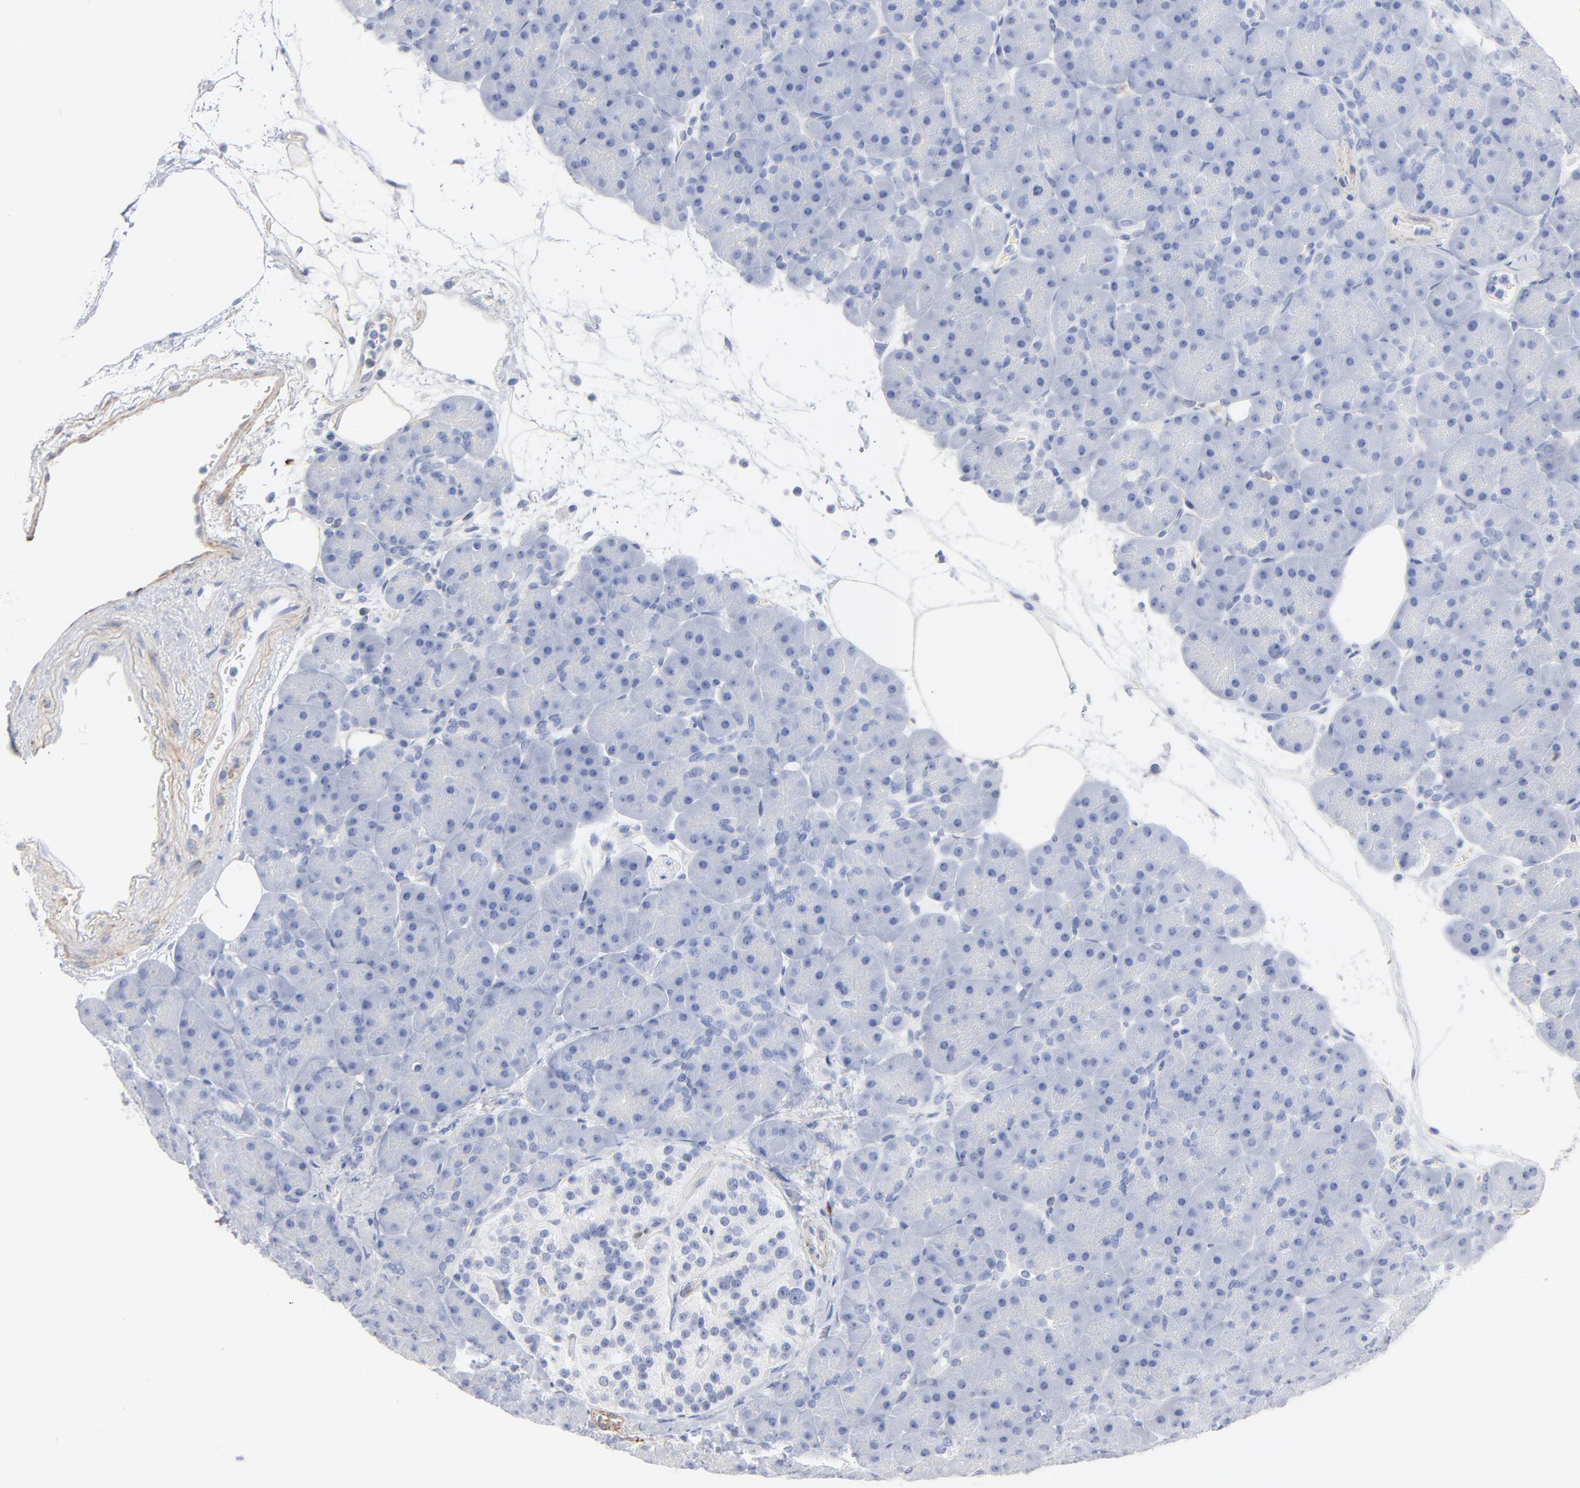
{"staining": {"intensity": "negative", "quantity": "none", "location": "none"}, "tissue": "pancreas", "cell_type": "Exocrine glandular cells", "image_type": "normal", "snomed": [{"axis": "morphology", "description": "Normal tissue, NOS"}, {"axis": "topography", "description": "Pancreas"}], "caption": "This is a micrograph of immunohistochemistry staining of normal pancreas, which shows no positivity in exocrine glandular cells.", "gene": "AGTR1", "patient": {"sex": "male", "age": 66}}